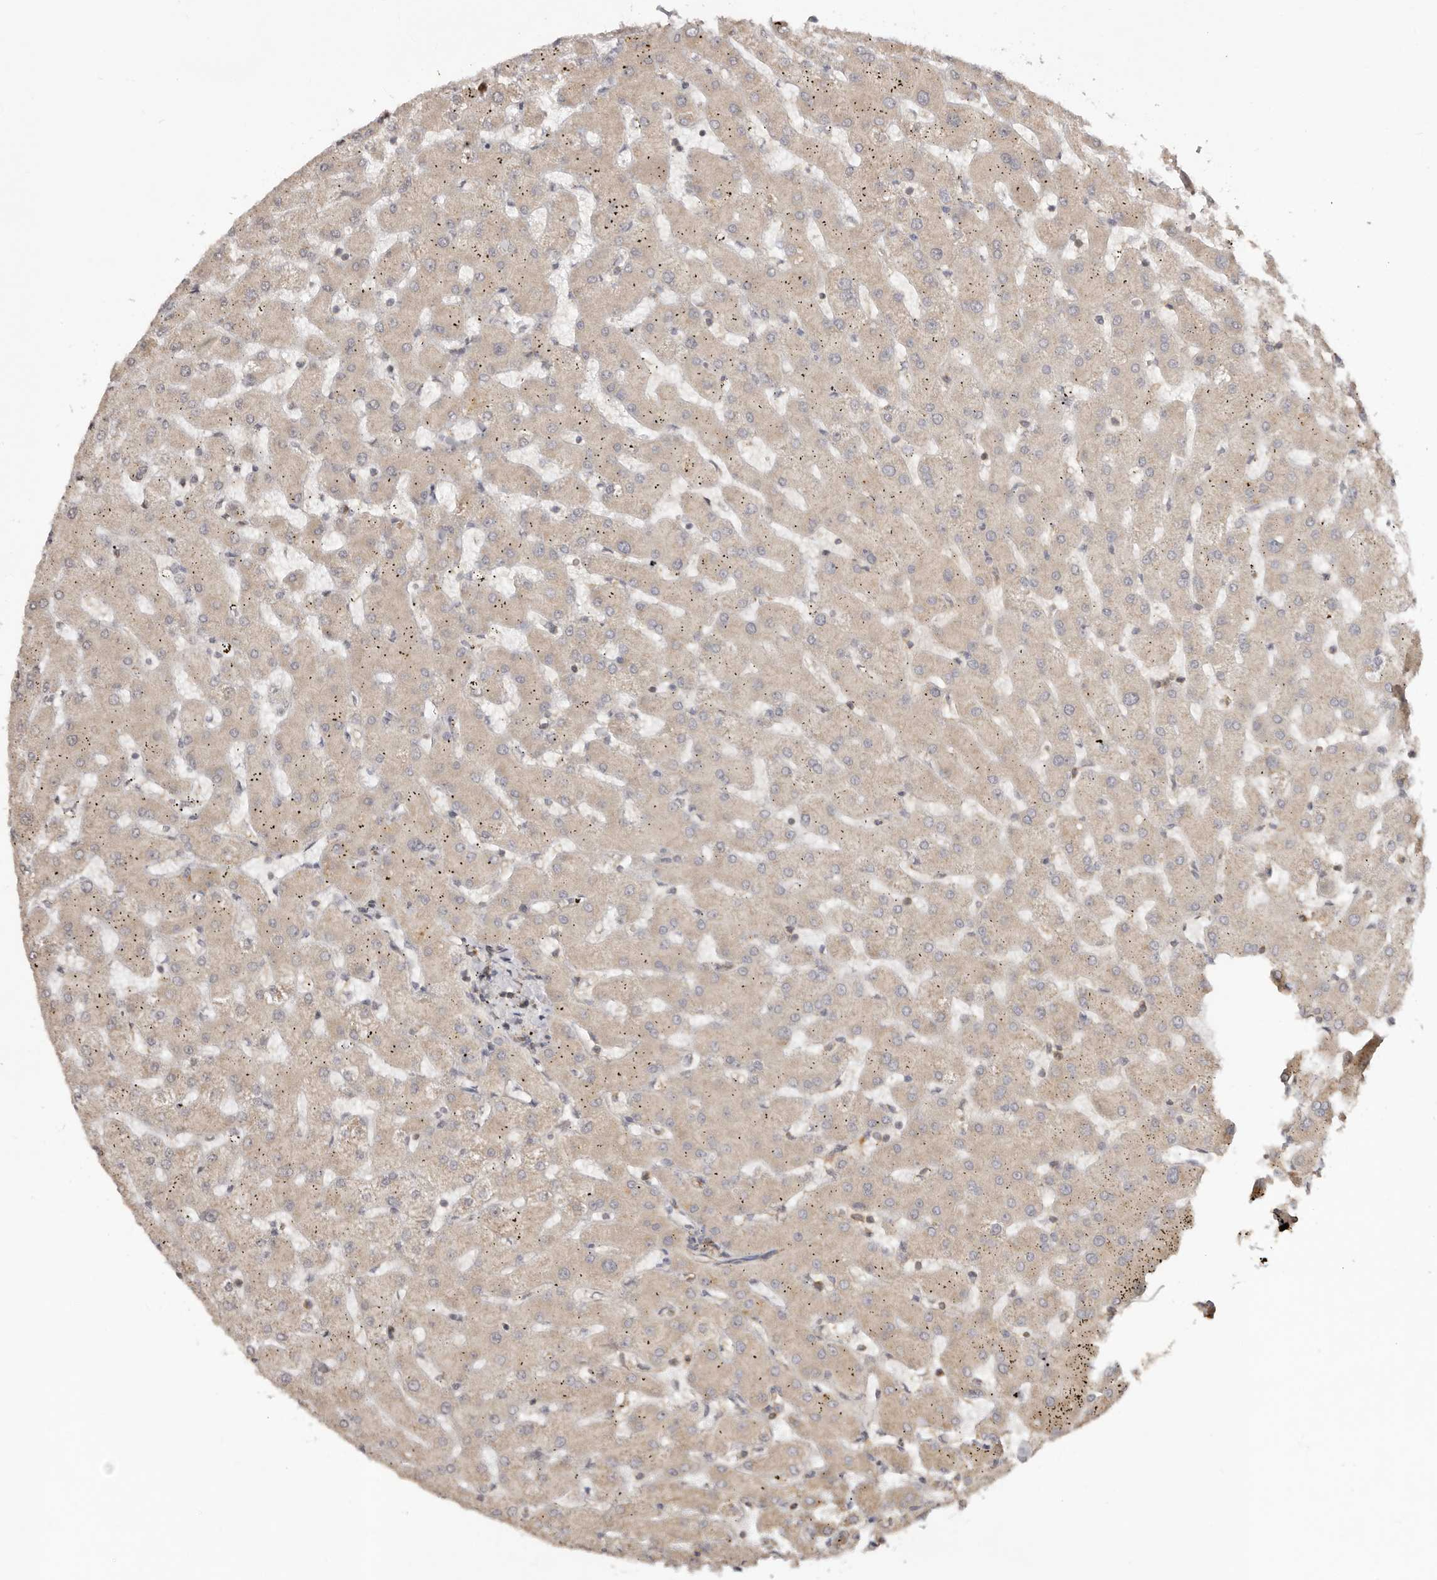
{"staining": {"intensity": "negative", "quantity": "none", "location": "none"}, "tissue": "liver", "cell_type": "Cholangiocytes", "image_type": "normal", "snomed": [{"axis": "morphology", "description": "Normal tissue, NOS"}, {"axis": "topography", "description": "Liver"}], "caption": "This is an IHC image of unremarkable human liver. There is no staining in cholangiocytes.", "gene": "RPS6", "patient": {"sex": "female", "age": 63}}